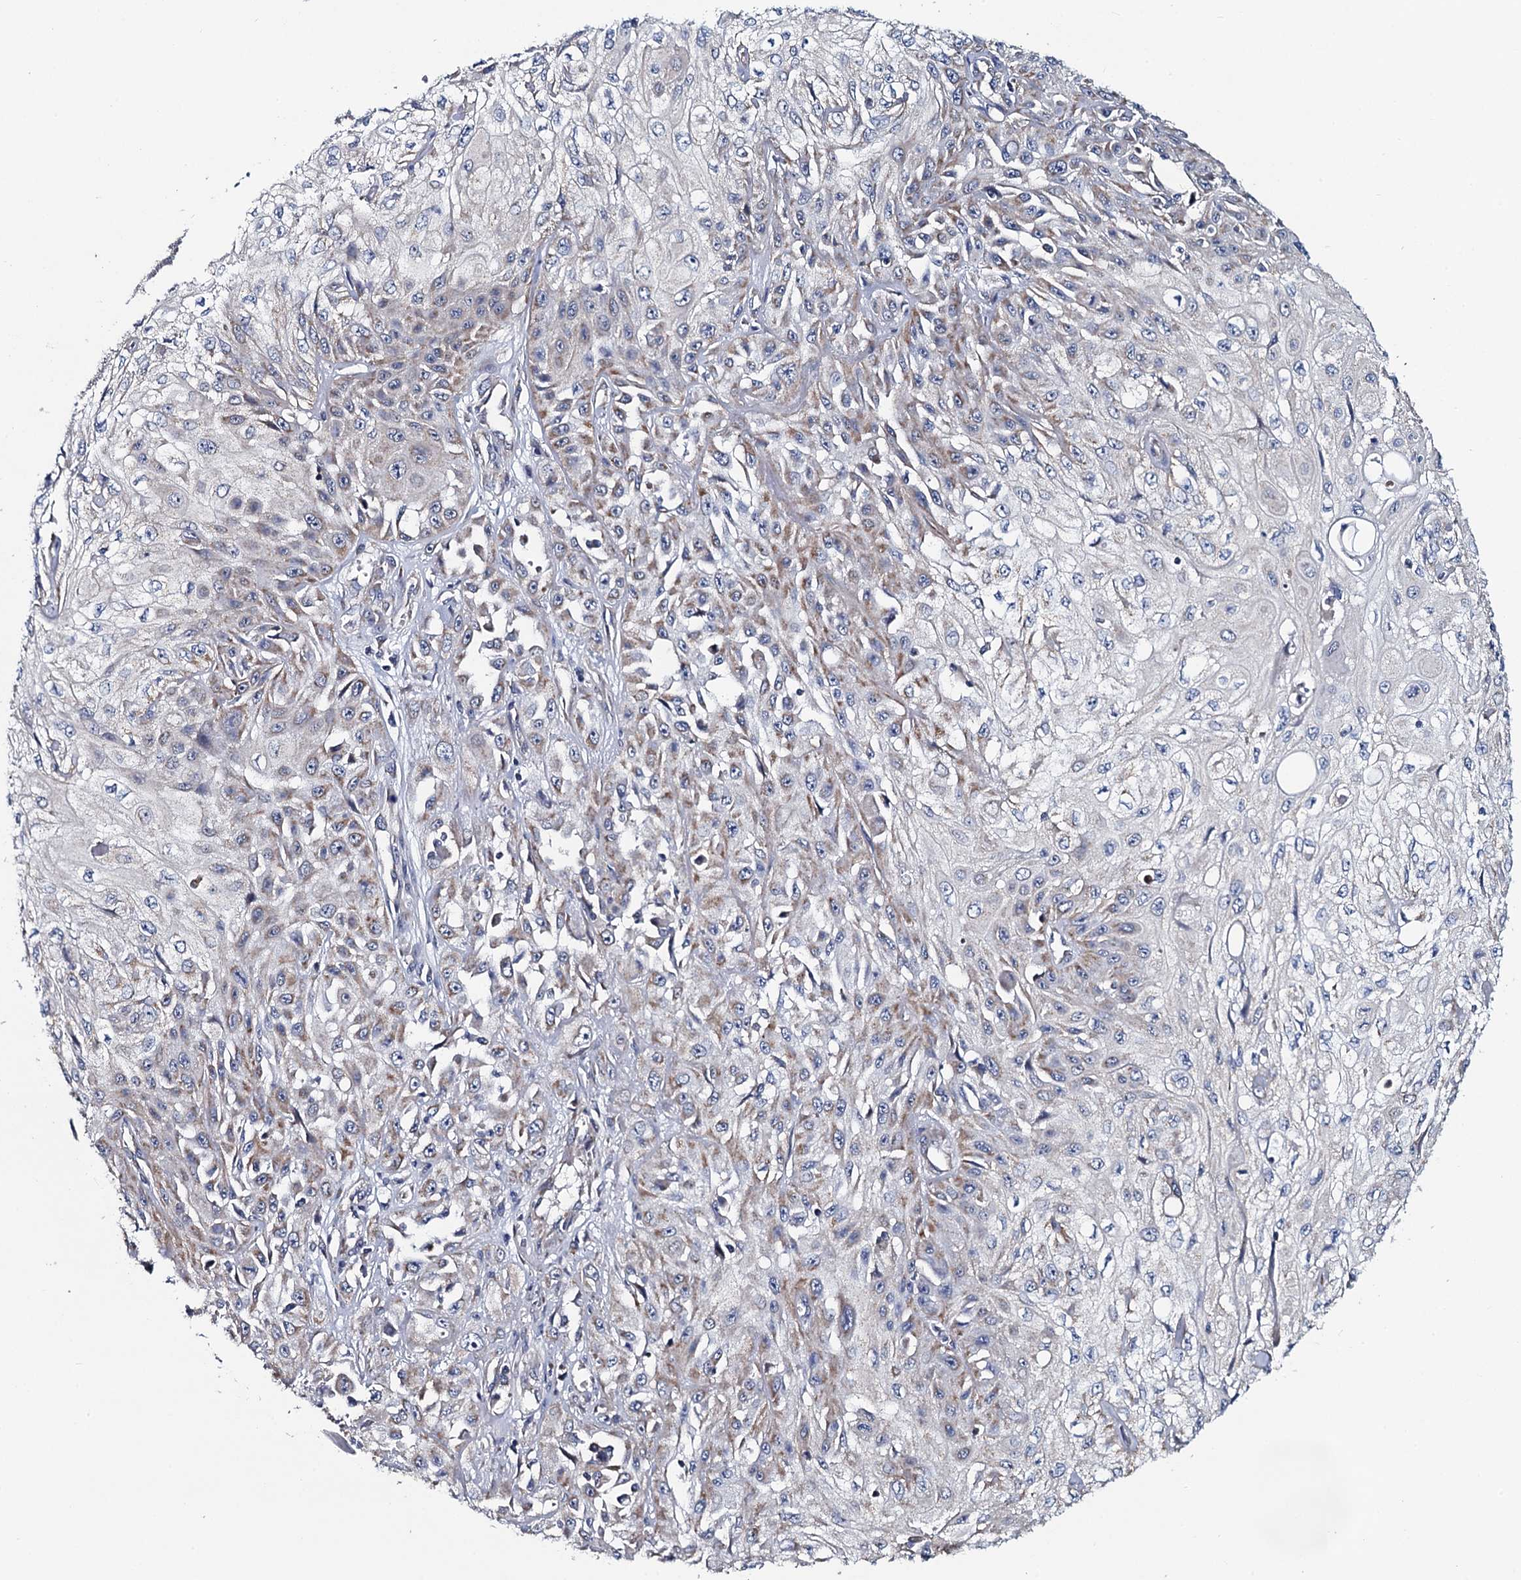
{"staining": {"intensity": "negative", "quantity": "none", "location": "none"}, "tissue": "skin cancer", "cell_type": "Tumor cells", "image_type": "cancer", "snomed": [{"axis": "morphology", "description": "Squamous cell carcinoma, NOS"}, {"axis": "morphology", "description": "Squamous cell carcinoma, metastatic, NOS"}, {"axis": "topography", "description": "Skin"}, {"axis": "topography", "description": "Lymph node"}], "caption": "Micrograph shows no significant protein expression in tumor cells of skin cancer.", "gene": "KCTD4", "patient": {"sex": "male", "age": 75}}